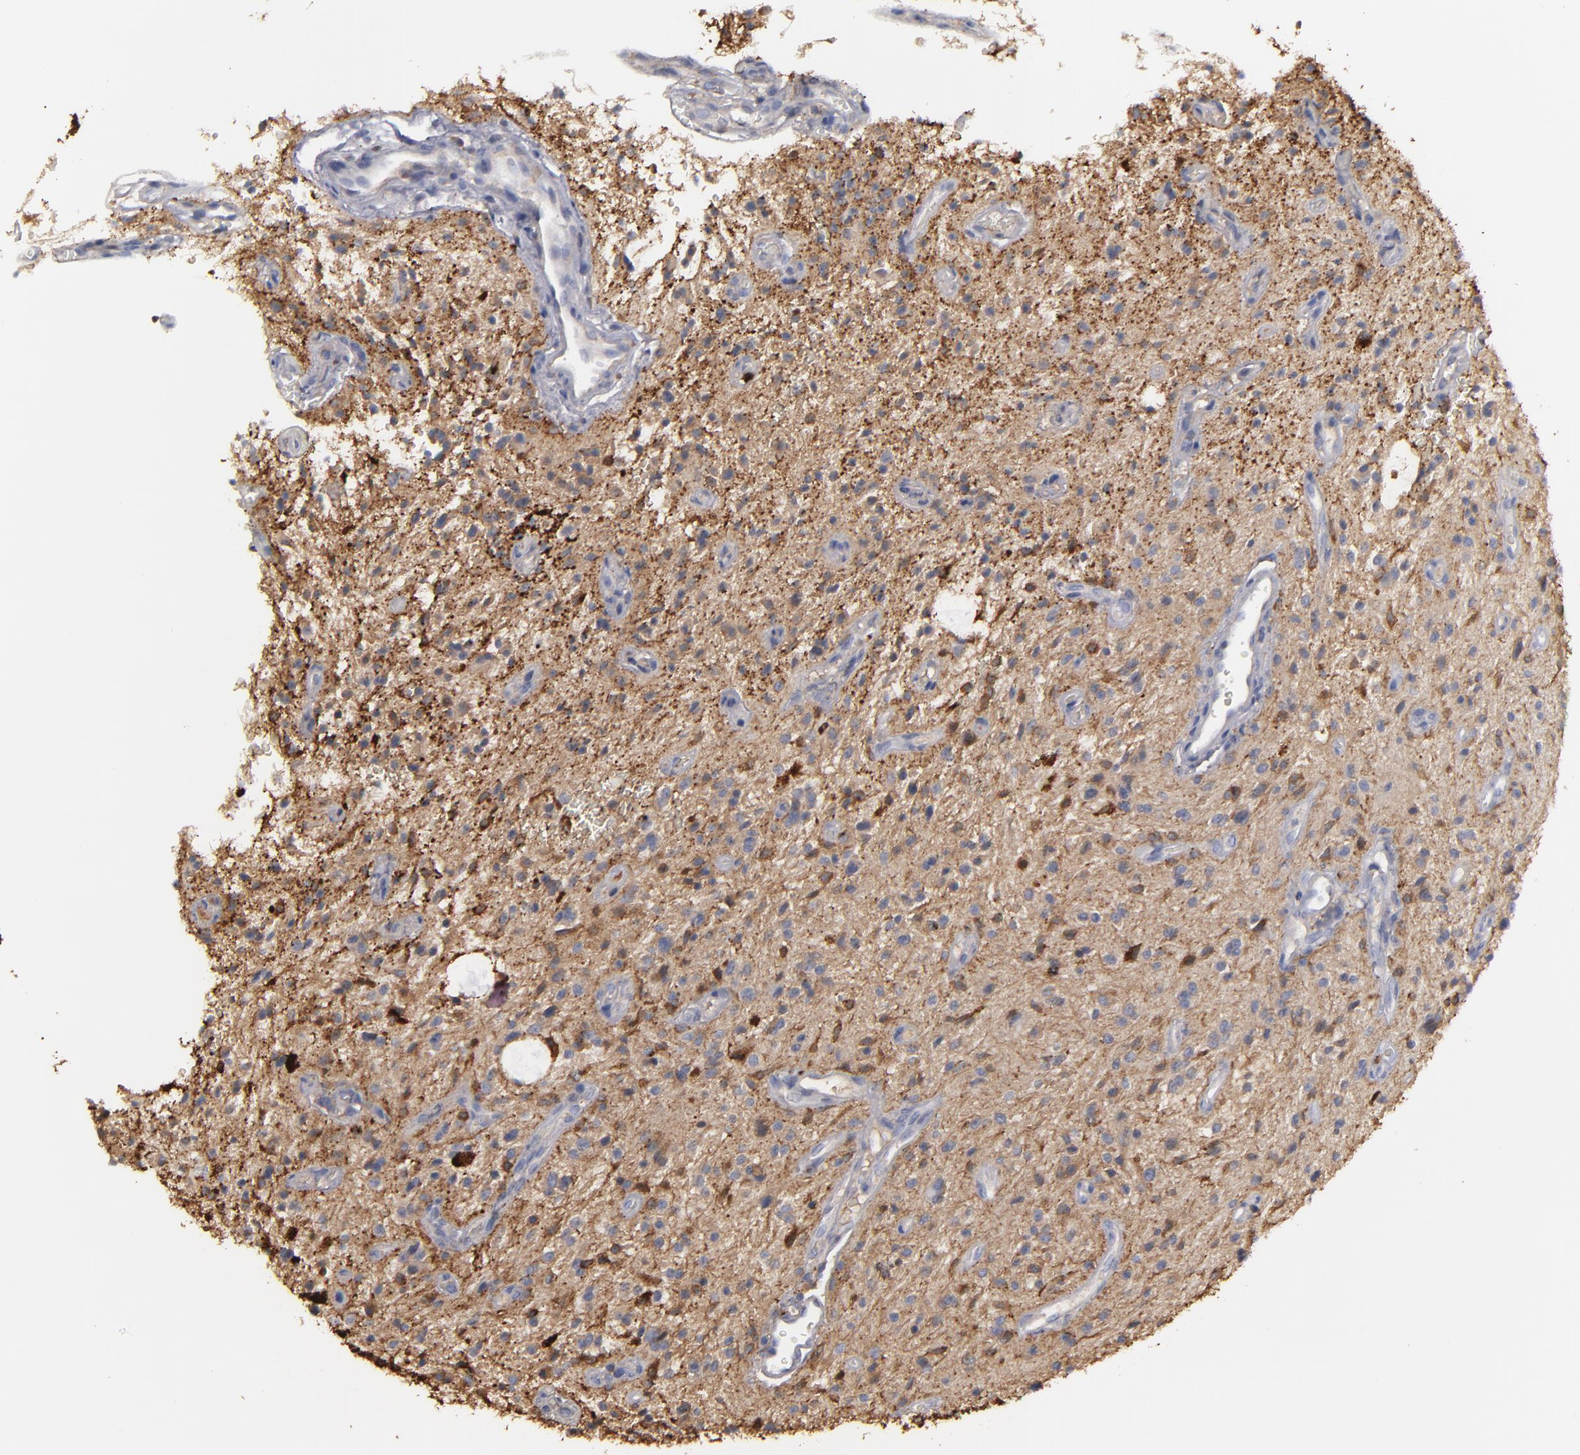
{"staining": {"intensity": "strong", "quantity": ">75%", "location": "cytoplasmic/membranous"}, "tissue": "glioma", "cell_type": "Tumor cells", "image_type": "cancer", "snomed": [{"axis": "morphology", "description": "Glioma, malignant, NOS"}, {"axis": "topography", "description": "Cerebellum"}], "caption": "Human glioma stained for a protein (brown) exhibits strong cytoplasmic/membranous positive expression in approximately >75% of tumor cells.", "gene": "ODC1", "patient": {"sex": "female", "age": 10}}